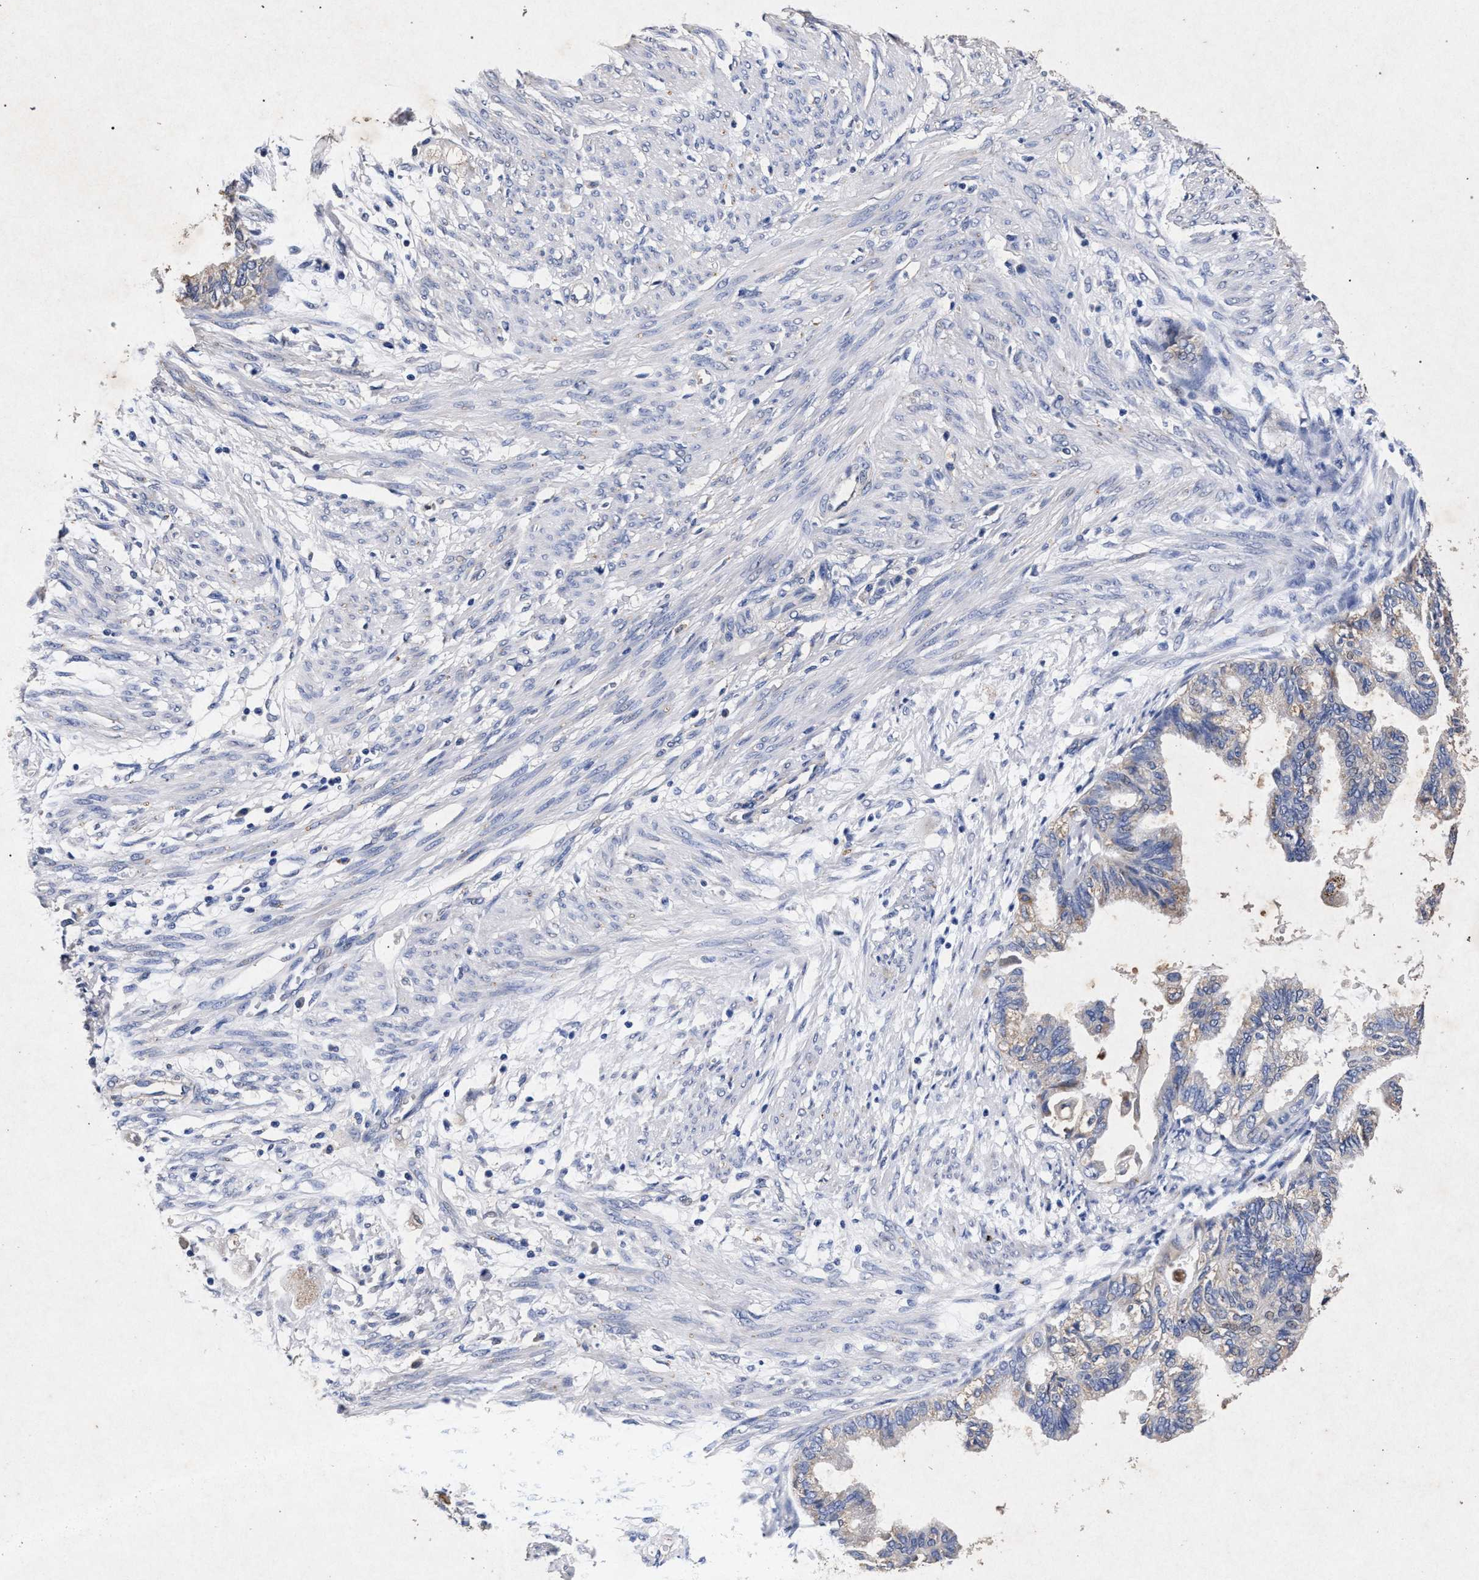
{"staining": {"intensity": "weak", "quantity": "<25%", "location": "cytoplasmic/membranous"}, "tissue": "cervical cancer", "cell_type": "Tumor cells", "image_type": "cancer", "snomed": [{"axis": "morphology", "description": "Normal tissue, NOS"}, {"axis": "morphology", "description": "Adenocarcinoma, NOS"}, {"axis": "topography", "description": "Cervix"}, {"axis": "topography", "description": "Endometrium"}], "caption": "Tumor cells show no significant protein expression in cervical cancer (adenocarcinoma).", "gene": "ATP1A2", "patient": {"sex": "female", "age": 86}}